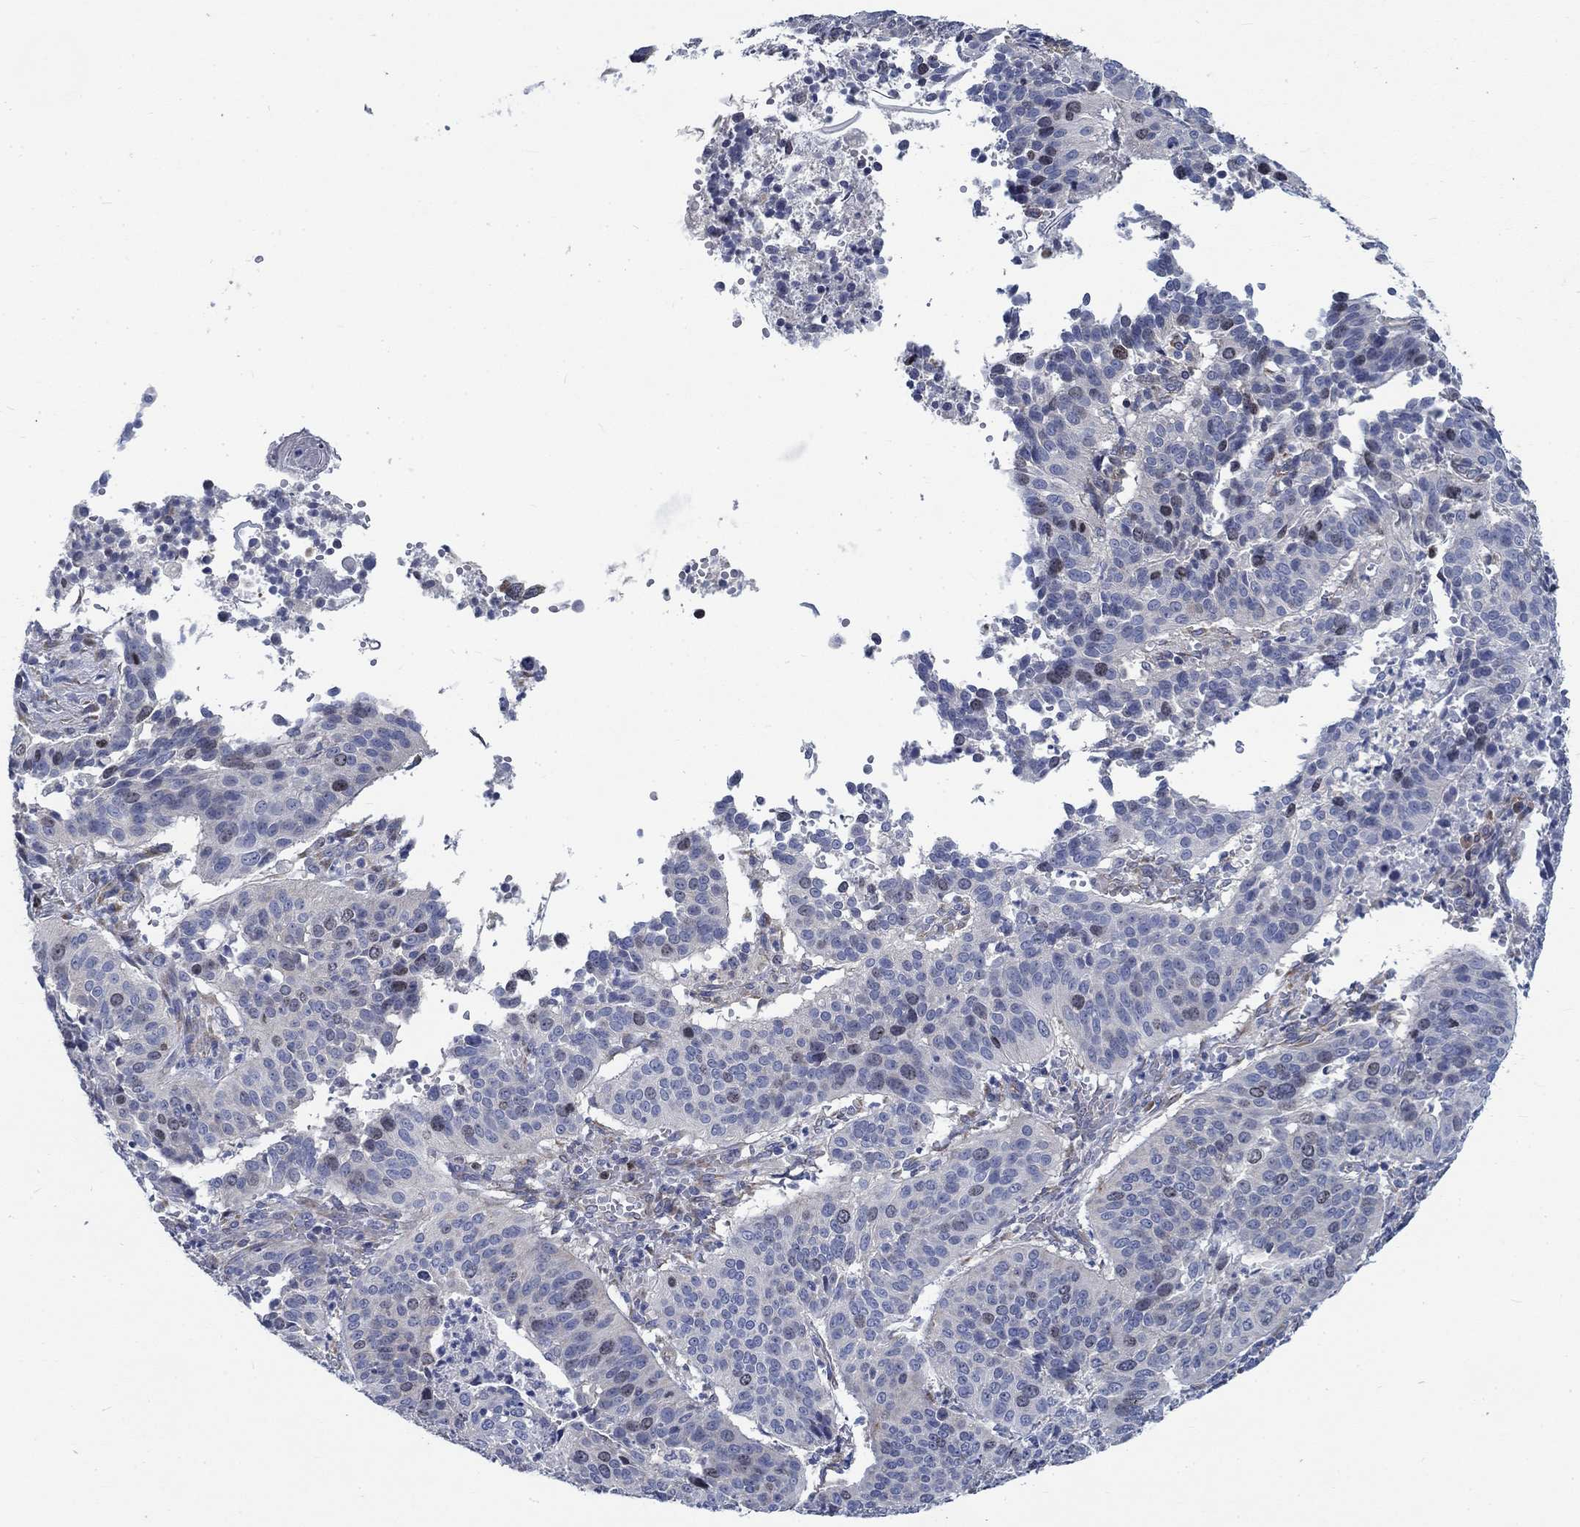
{"staining": {"intensity": "negative", "quantity": "none", "location": "none"}, "tissue": "cervical cancer", "cell_type": "Tumor cells", "image_type": "cancer", "snomed": [{"axis": "morphology", "description": "Normal tissue, NOS"}, {"axis": "morphology", "description": "Squamous cell carcinoma, NOS"}, {"axis": "topography", "description": "Cervix"}], "caption": "High power microscopy image of an immunohistochemistry photomicrograph of cervical squamous cell carcinoma, revealing no significant staining in tumor cells. (DAB immunohistochemistry with hematoxylin counter stain).", "gene": "MMP24", "patient": {"sex": "female", "age": 39}}